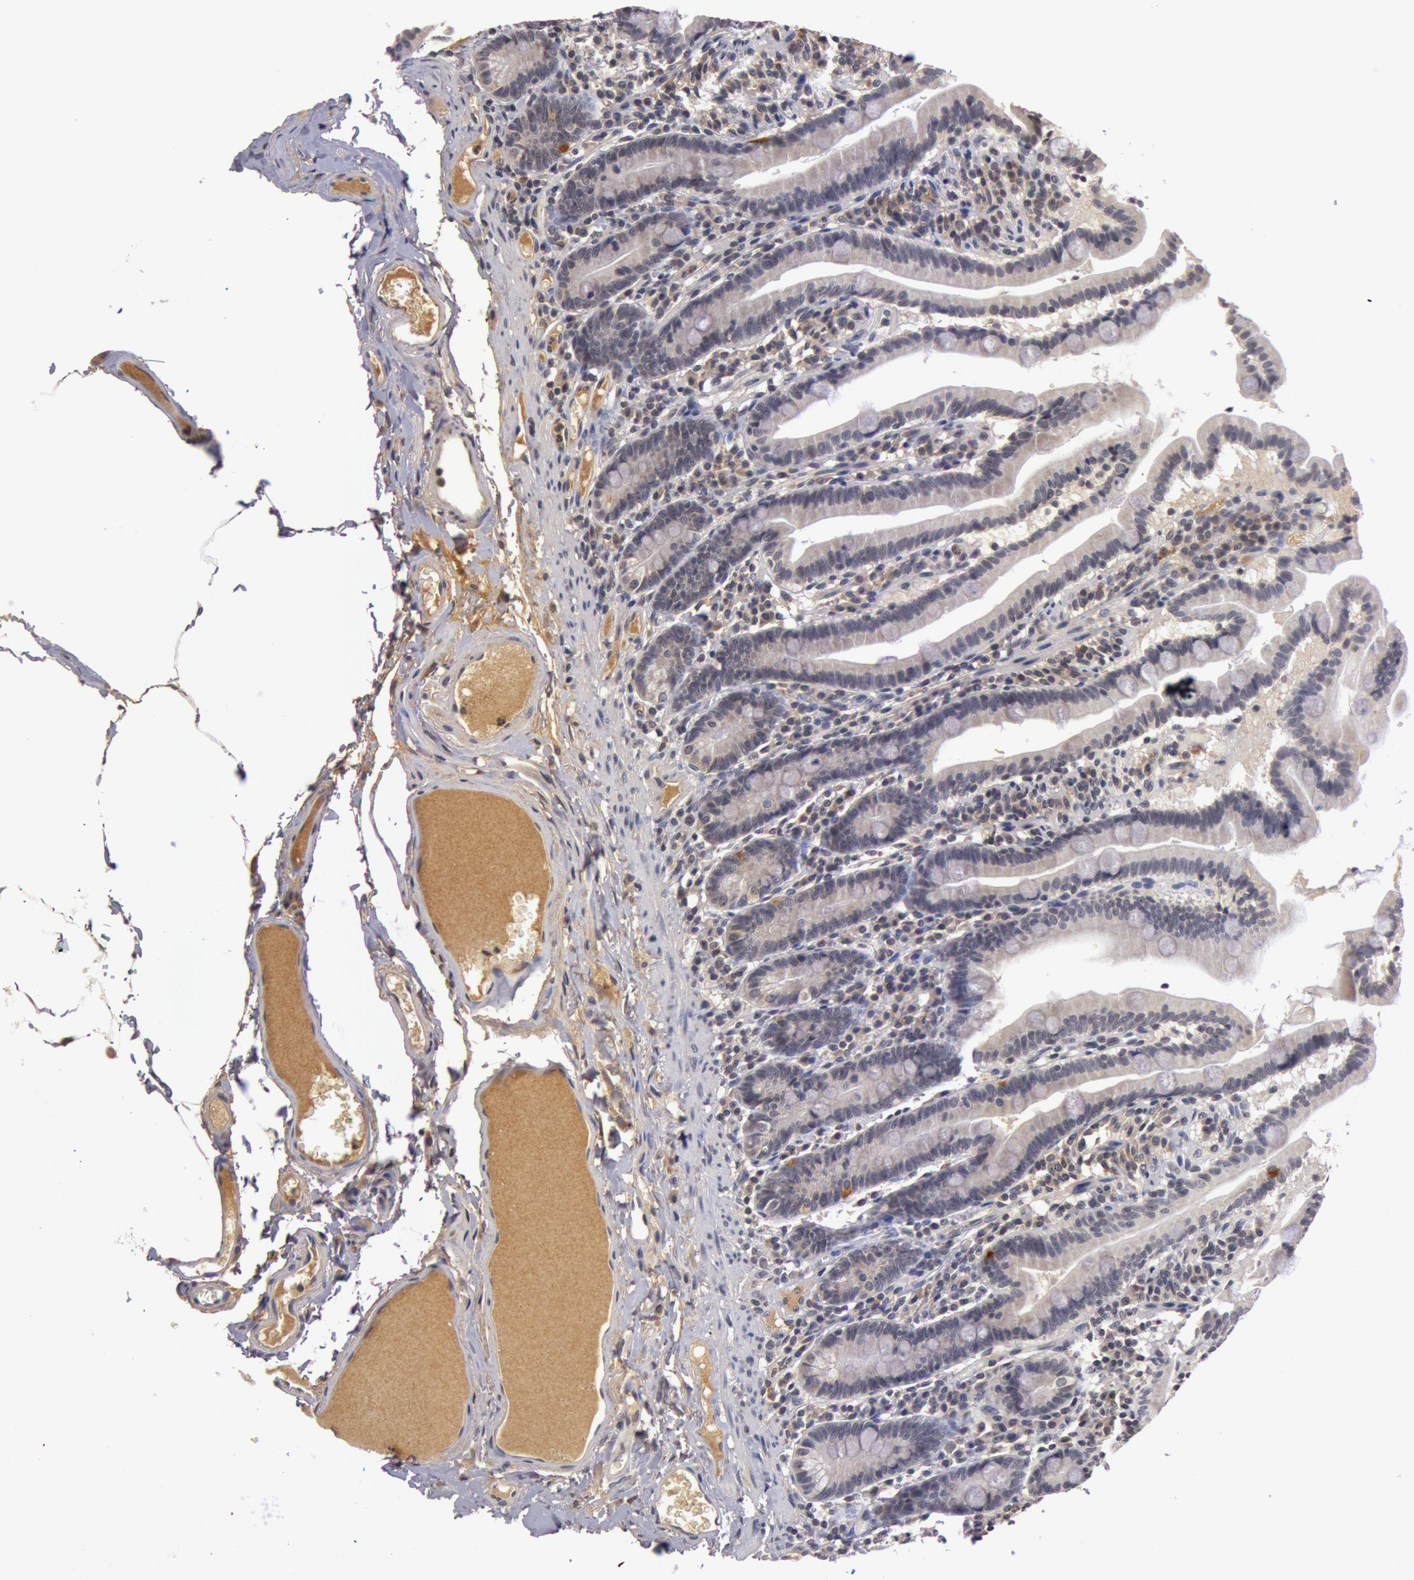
{"staining": {"intensity": "weak", "quantity": ">75%", "location": "cytoplasmic/membranous"}, "tissue": "duodenum", "cell_type": "Glandular cells", "image_type": "normal", "snomed": [{"axis": "morphology", "description": "Normal tissue, NOS"}, {"axis": "topography", "description": "Duodenum"}], "caption": "An image of duodenum stained for a protein displays weak cytoplasmic/membranous brown staining in glandular cells. The protein of interest is shown in brown color, while the nuclei are stained blue.", "gene": "BCHE", "patient": {"sex": "female", "age": 75}}